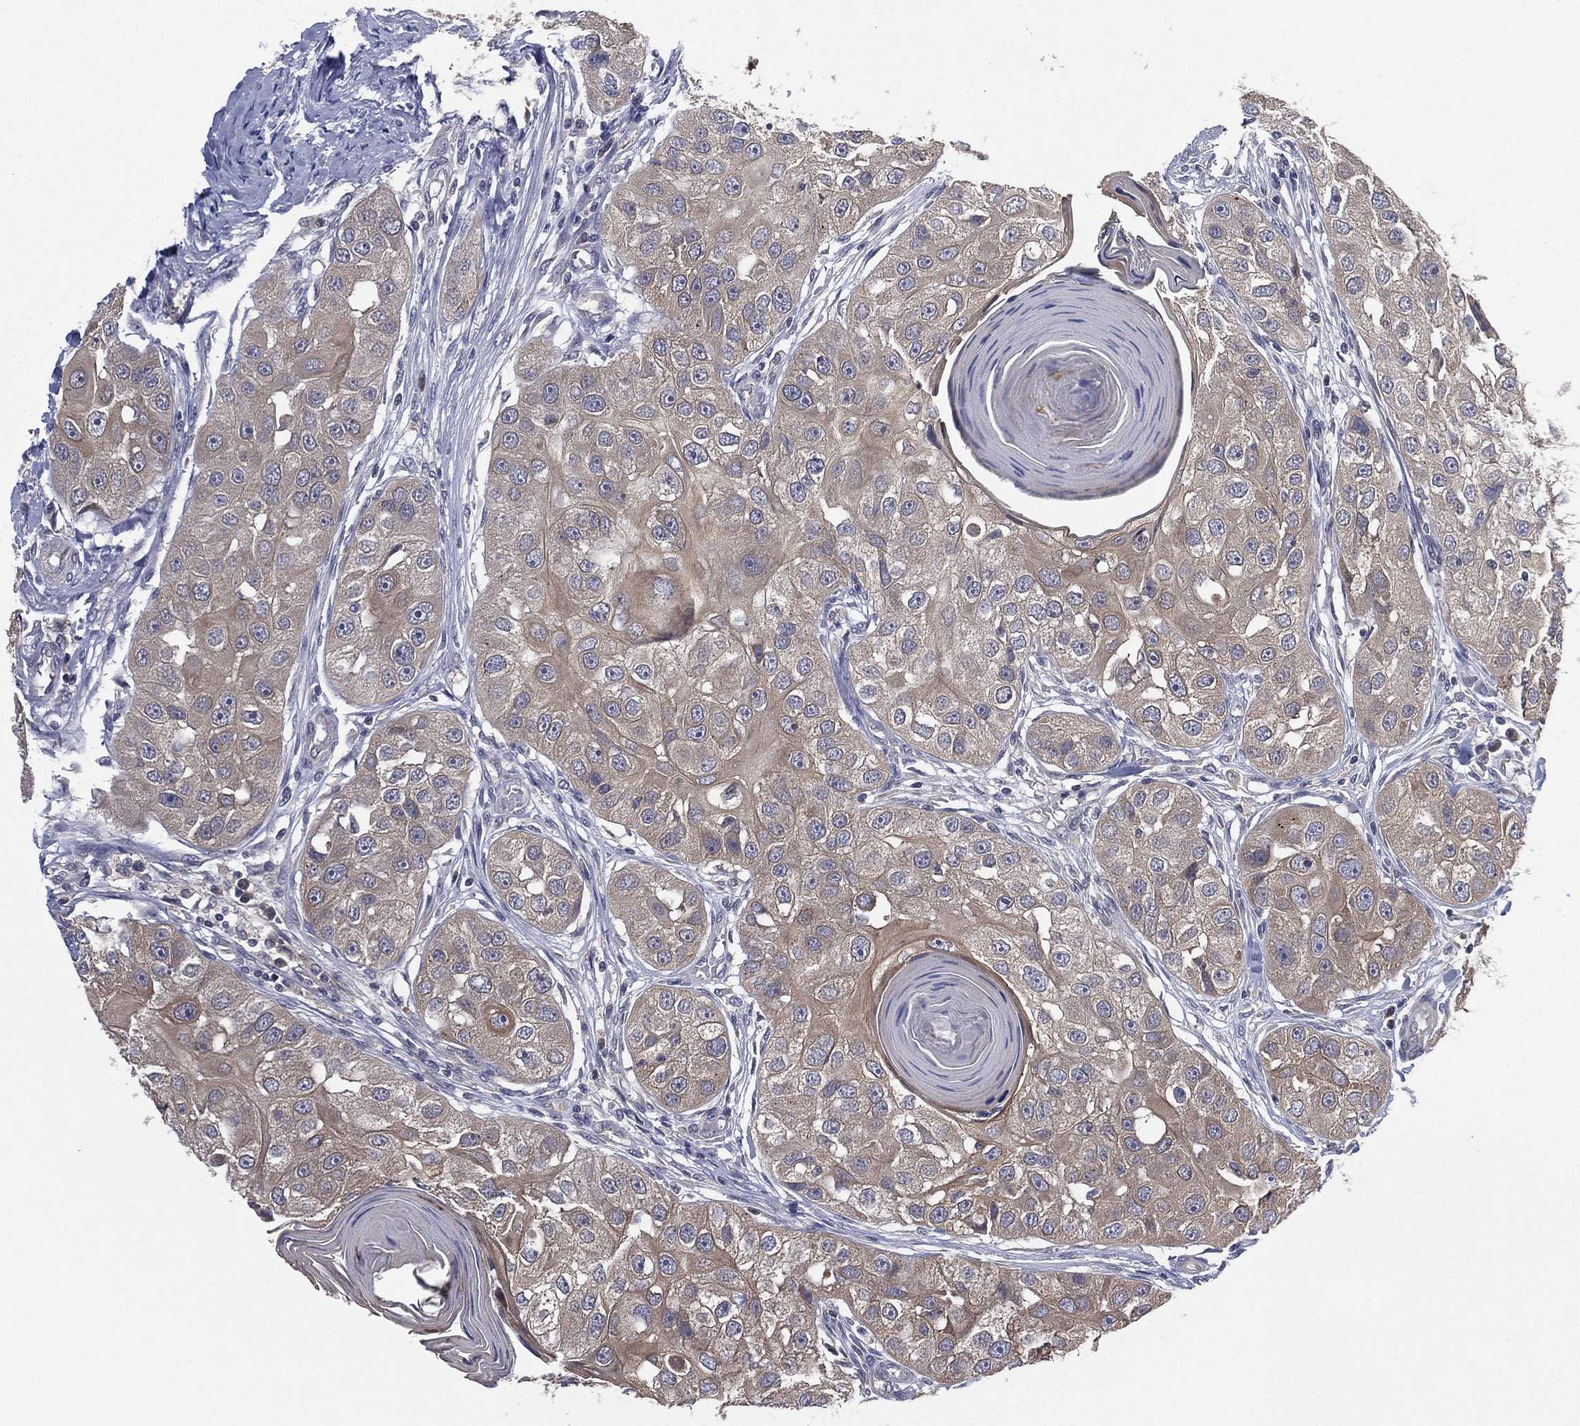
{"staining": {"intensity": "weak", "quantity": "25%-75%", "location": "cytoplasmic/membranous"}, "tissue": "head and neck cancer", "cell_type": "Tumor cells", "image_type": "cancer", "snomed": [{"axis": "morphology", "description": "Normal tissue, NOS"}, {"axis": "morphology", "description": "Squamous cell carcinoma, NOS"}, {"axis": "topography", "description": "Skeletal muscle"}, {"axis": "topography", "description": "Head-Neck"}], "caption": "Immunohistochemistry (IHC) of head and neck squamous cell carcinoma reveals low levels of weak cytoplasmic/membranous expression in about 25%-75% of tumor cells.", "gene": "MPP7", "patient": {"sex": "male", "age": 51}}